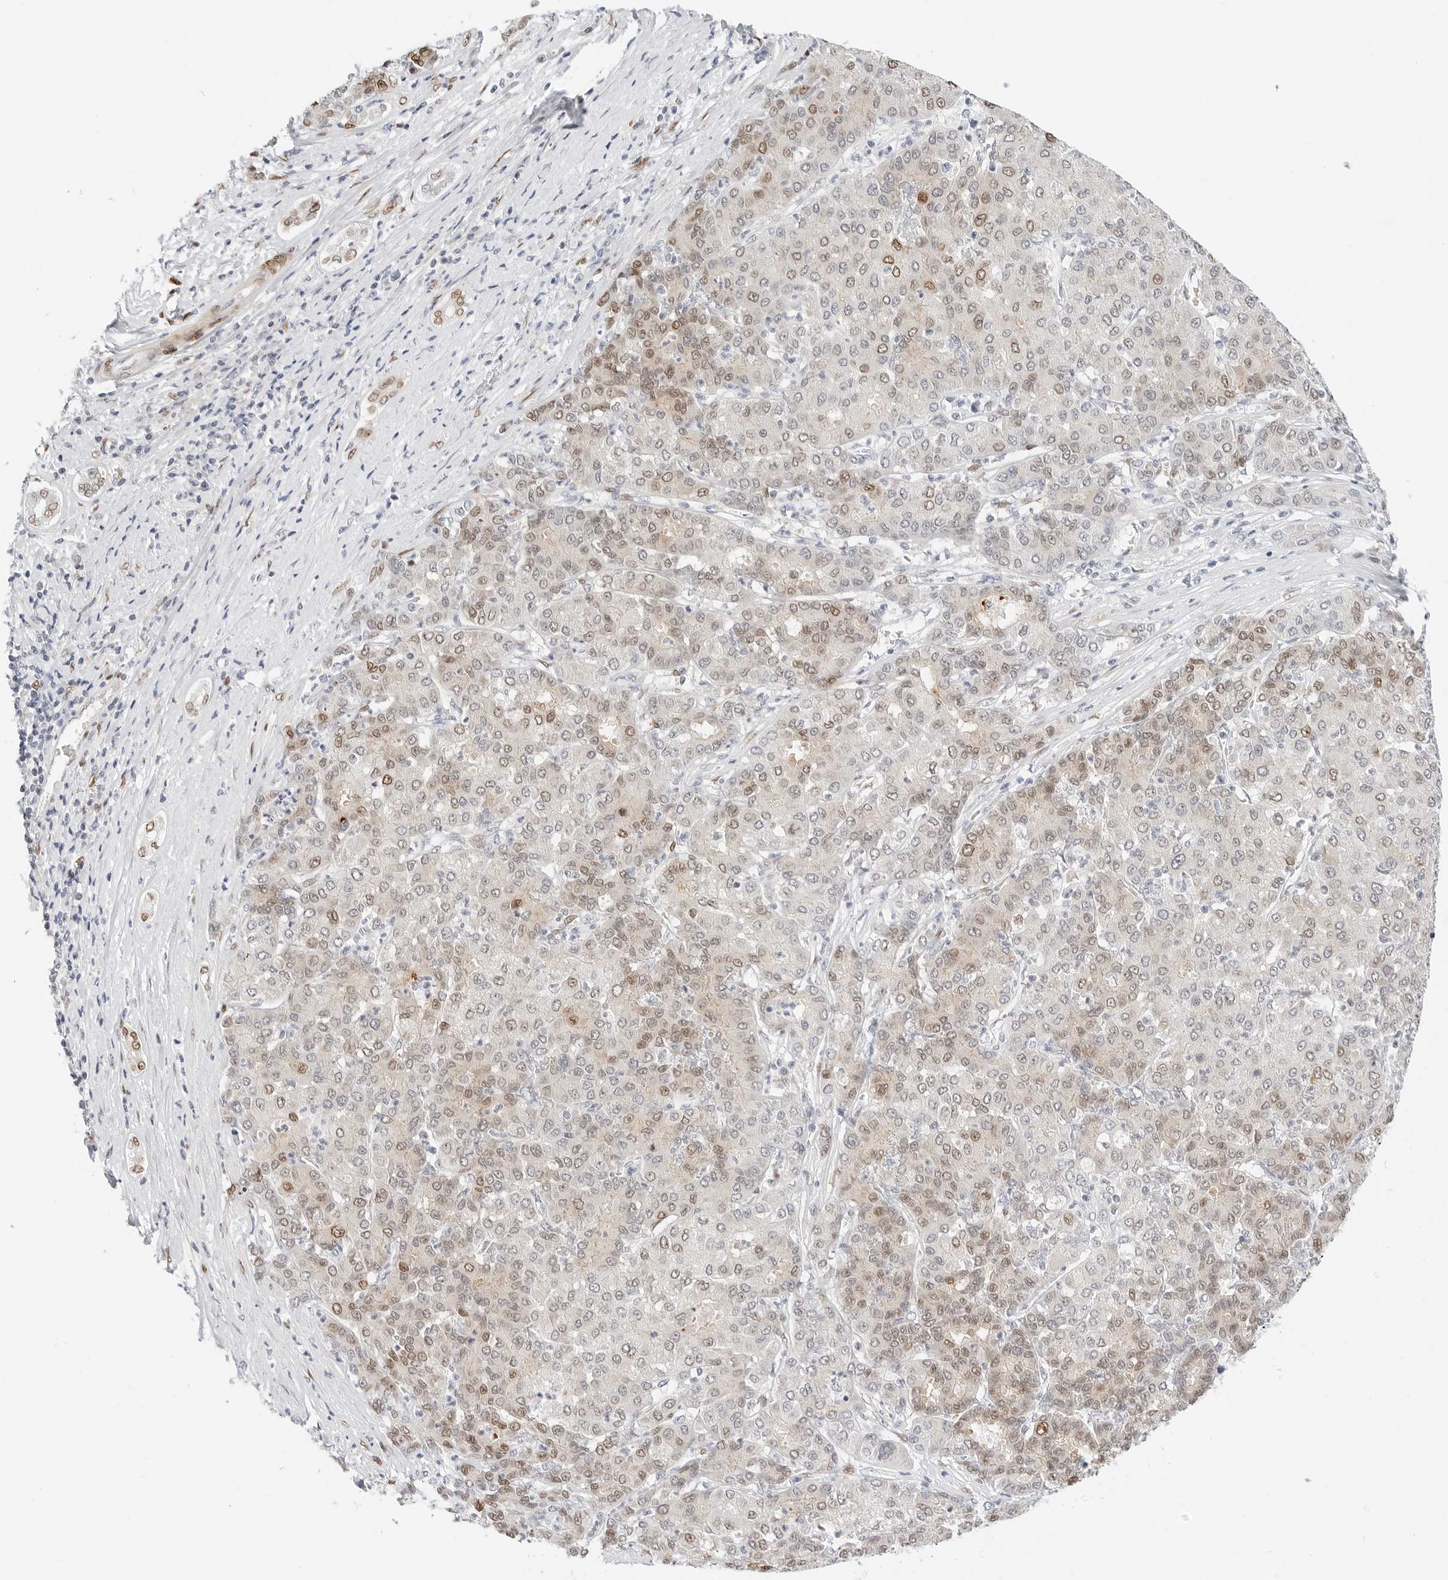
{"staining": {"intensity": "moderate", "quantity": "25%-75%", "location": "nuclear"}, "tissue": "liver cancer", "cell_type": "Tumor cells", "image_type": "cancer", "snomed": [{"axis": "morphology", "description": "Carcinoma, Hepatocellular, NOS"}, {"axis": "topography", "description": "Liver"}], "caption": "Protein analysis of hepatocellular carcinoma (liver) tissue reveals moderate nuclear expression in approximately 25%-75% of tumor cells. The staining is performed using DAB brown chromogen to label protein expression. The nuclei are counter-stained blue using hematoxylin.", "gene": "SPIDR", "patient": {"sex": "male", "age": 65}}